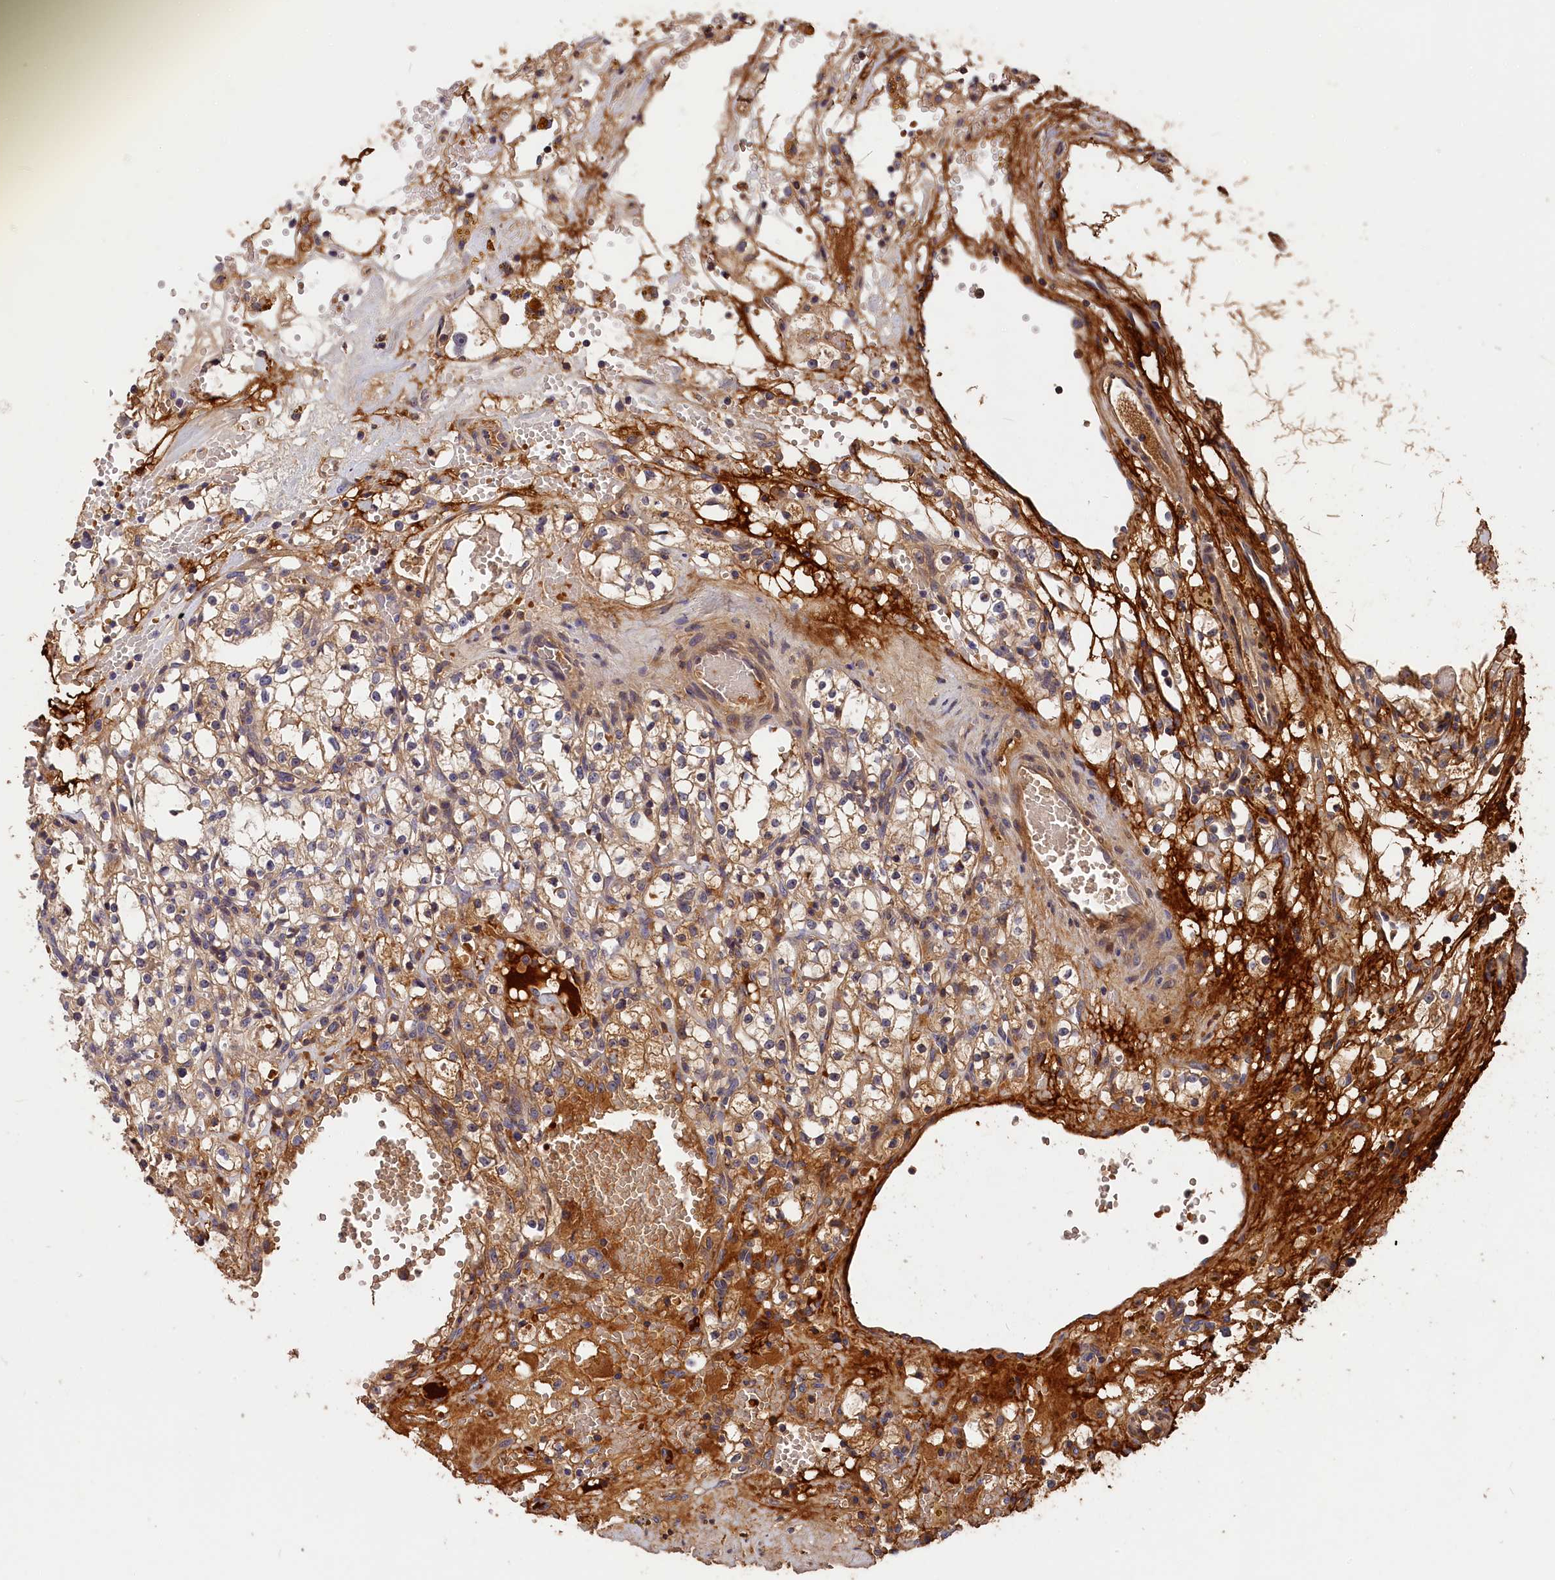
{"staining": {"intensity": "strong", "quantity": "<25%", "location": "cytoplasmic/membranous"}, "tissue": "renal cancer", "cell_type": "Tumor cells", "image_type": "cancer", "snomed": [{"axis": "morphology", "description": "Adenocarcinoma, NOS"}, {"axis": "topography", "description": "Kidney"}], "caption": "Immunohistochemical staining of renal cancer (adenocarcinoma) displays medium levels of strong cytoplasmic/membranous expression in about <25% of tumor cells.", "gene": "ITIH1", "patient": {"sex": "male", "age": 56}}